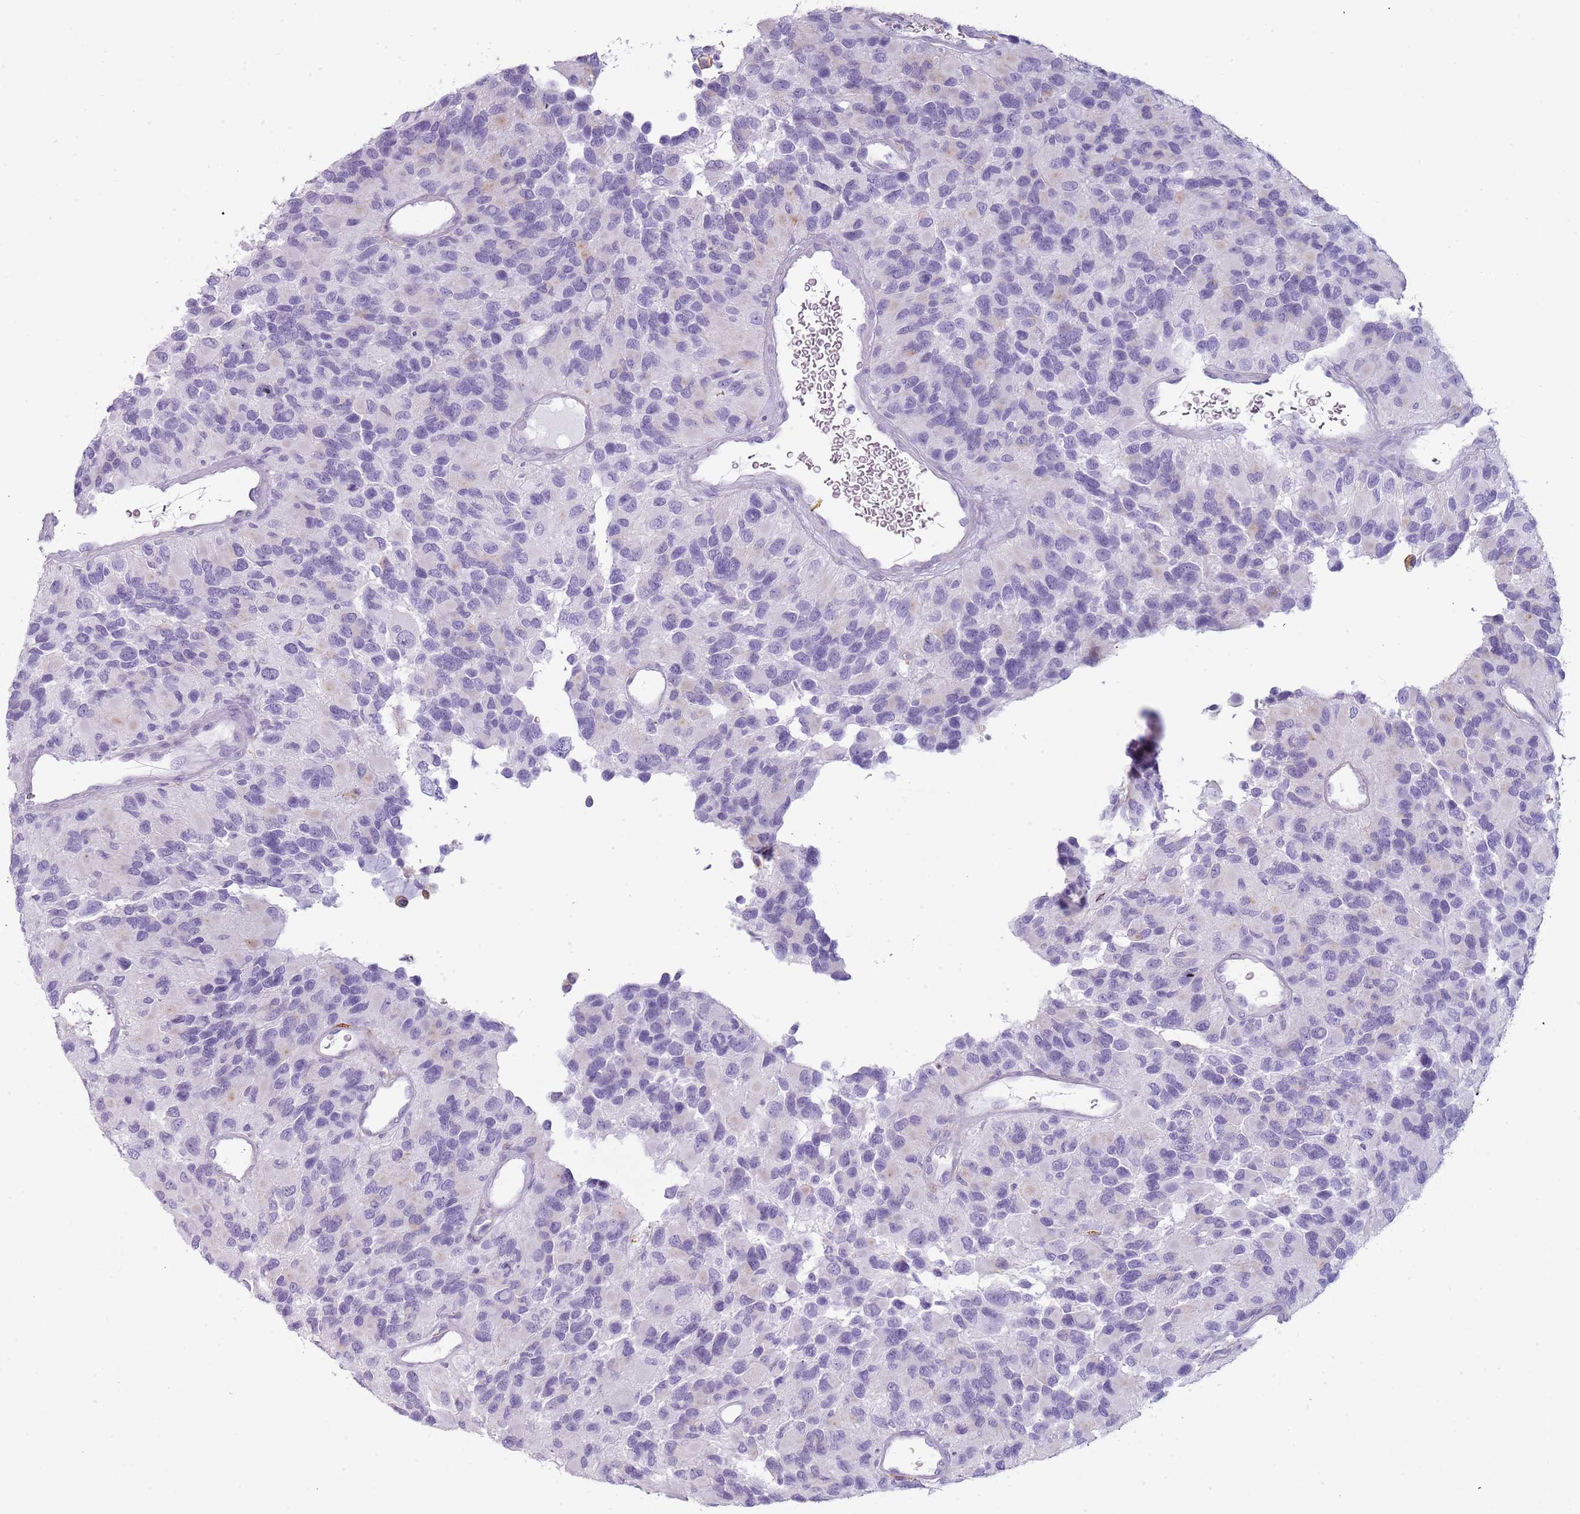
{"staining": {"intensity": "negative", "quantity": "none", "location": "none"}, "tissue": "glioma", "cell_type": "Tumor cells", "image_type": "cancer", "snomed": [{"axis": "morphology", "description": "Glioma, malignant, High grade"}, {"axis": "topography", "description": "Brain"}], "caption": "Immunohistochemistry photomicrograph of malignant high-grade glioma stained for a protein (brown), which demonstrates no staining in tumor cells.", "gene": "COLEC12", "patient": {"sex": "male", "age": 77}}